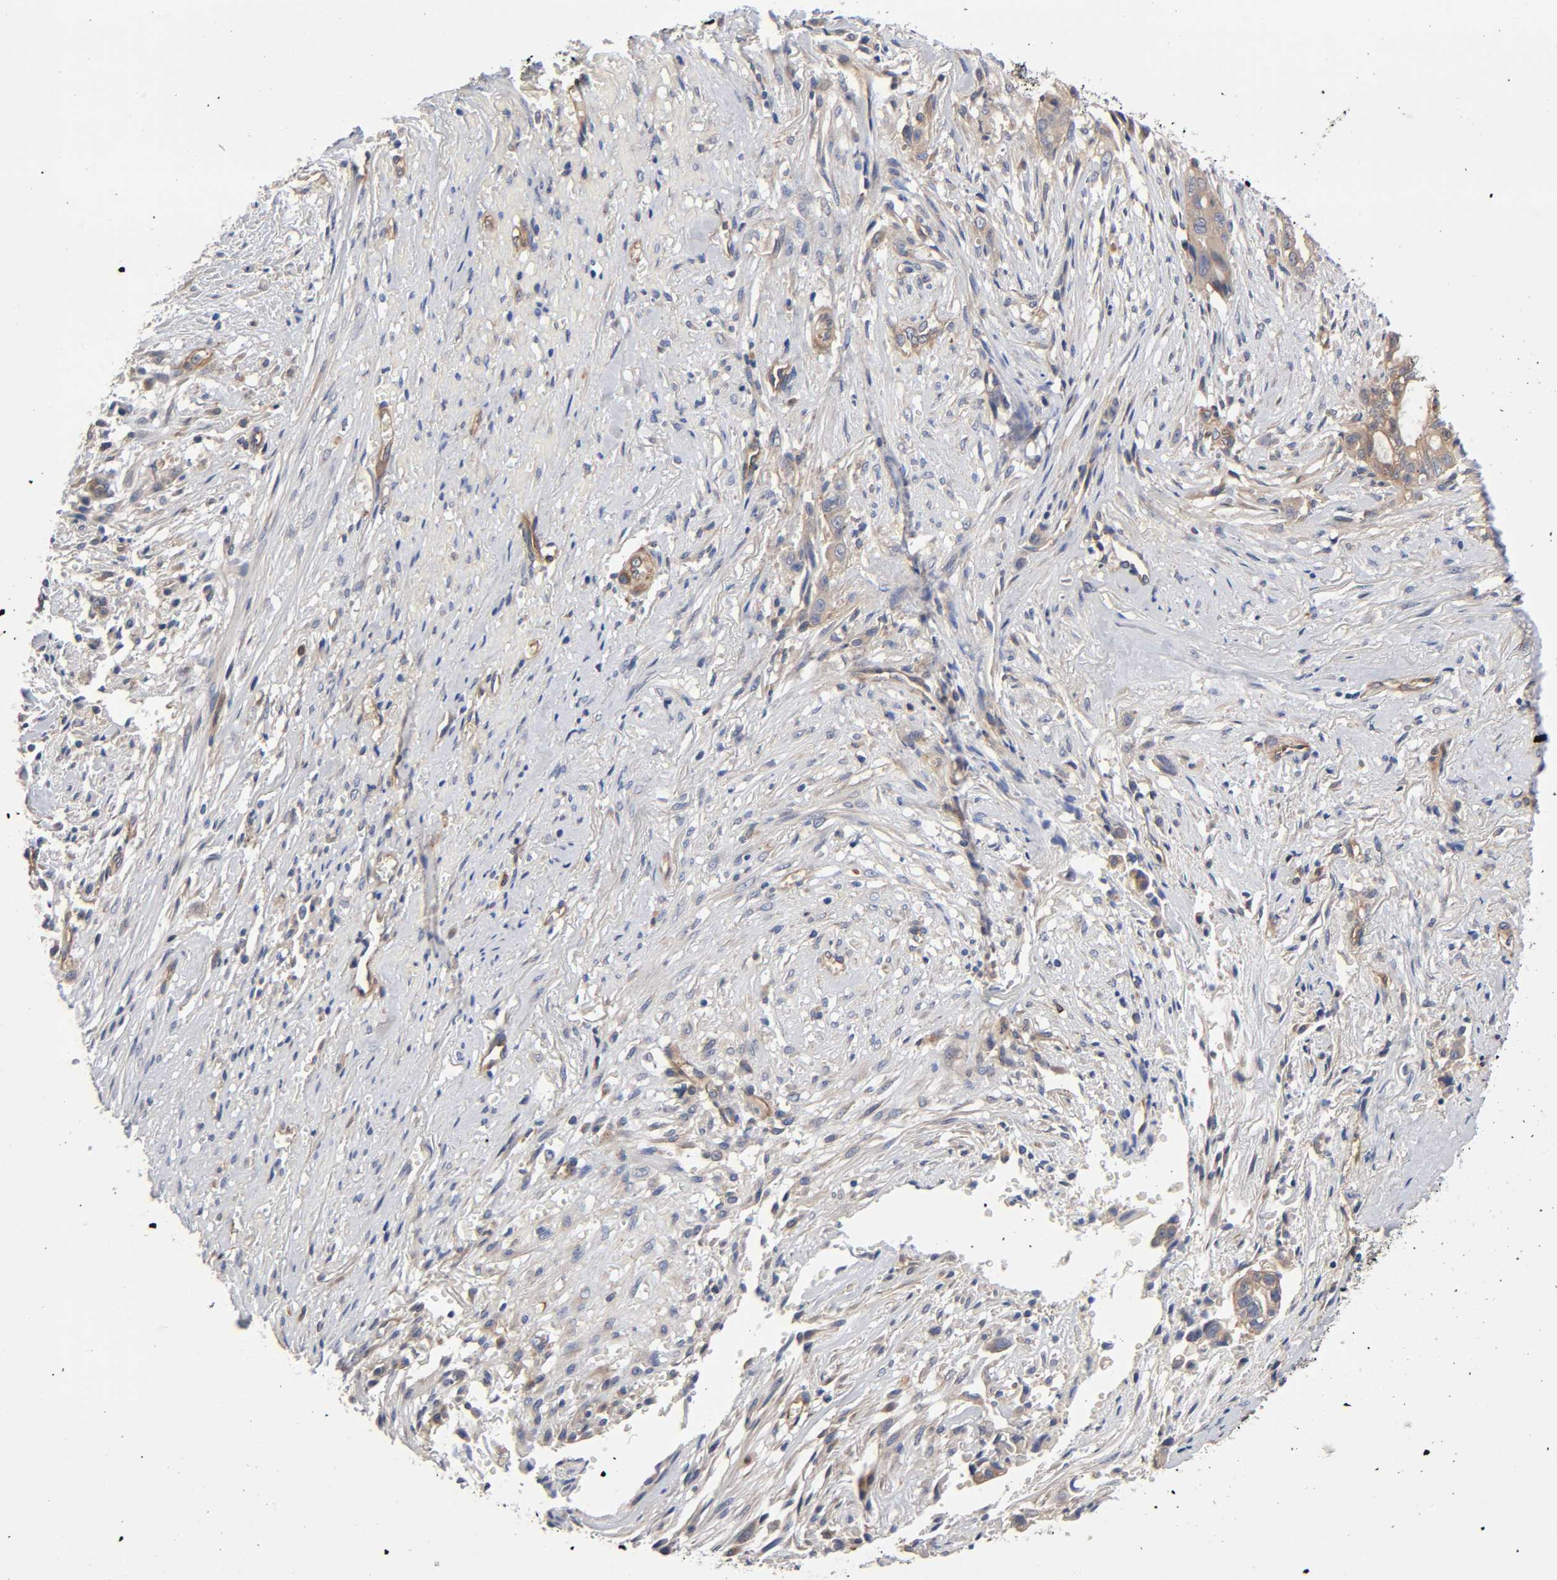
{"staining": {"intensity": "weak", "quantity": ">75%", "location": "cytoplasmic/membranous"}, "tissue": "liver cancer", "cell_type": "Tumor cells", "image_type": "cancer", "snomed": [{"axis": "morphology", "description": "Cholangiocarcinoma"}, {"axis": "topography", "description": "Liver"}], "caption": "A low amount of weak cytoplasmic/membranous positivity is seen in about >75% of tumor cells in liver cancer (cholangiocarcinoma) tissue. Using DAB (brown) and hematoxylin (blue) stains, captured at high magnification using brightfield microscopy.", "gene": "RAB13", "patient": {"sex": "female", "age": 70}}